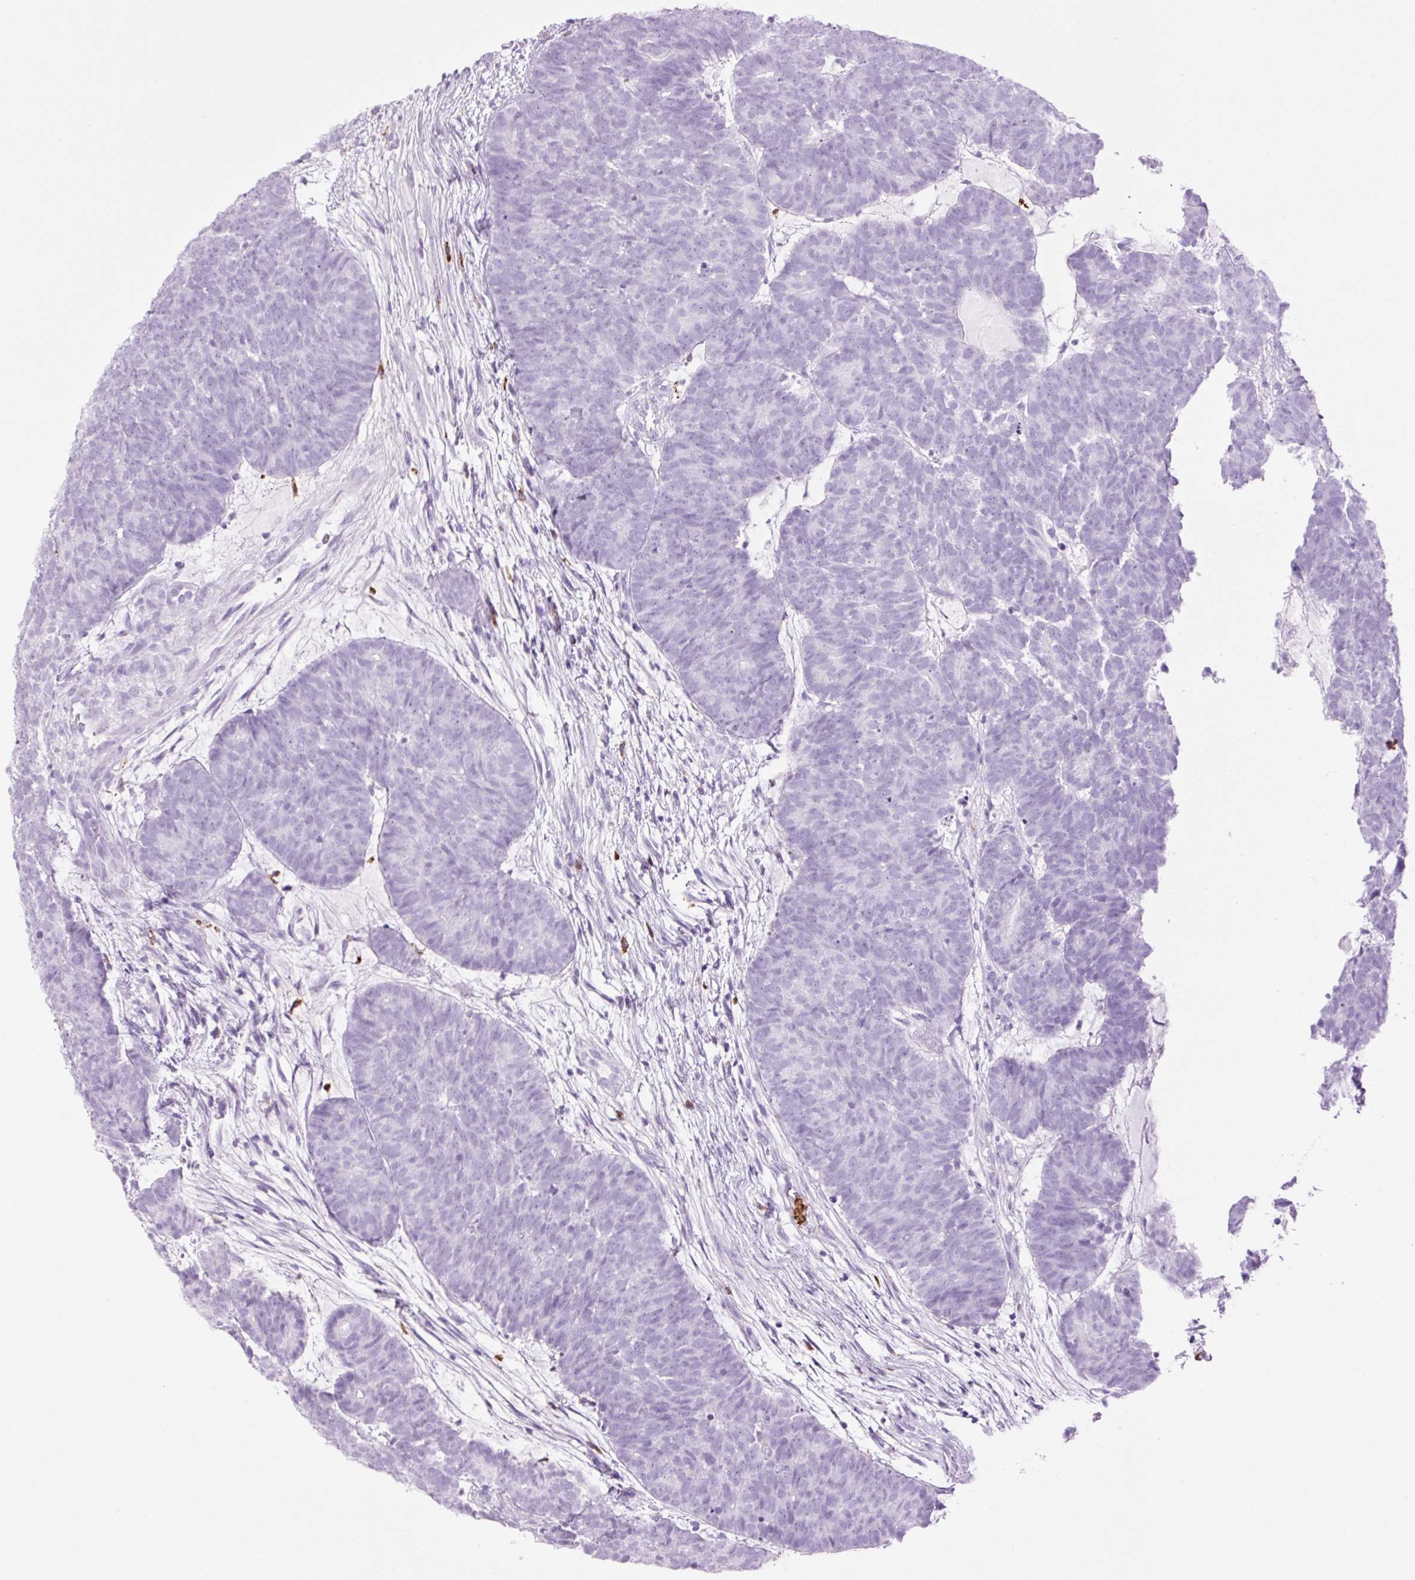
{"staining": {"intensity": "negative", "quantity": "none", "location": "none"}, "tissue": "head and neck cancer", "cell_type": "Tumor cells", "image_type": "cancer", "snomed": [{"axis": "morphology", "description": "Adenocarcinoma, NOS"}, {"axis": "topography", "description": "Head-Neck"}], "caption": "Human head and neck cancer stained for a protein using immunohistochemistry shows no positivity in tumor cells.", "gene": "LYZ", "patient": {"sex": "female", "age": 81}}